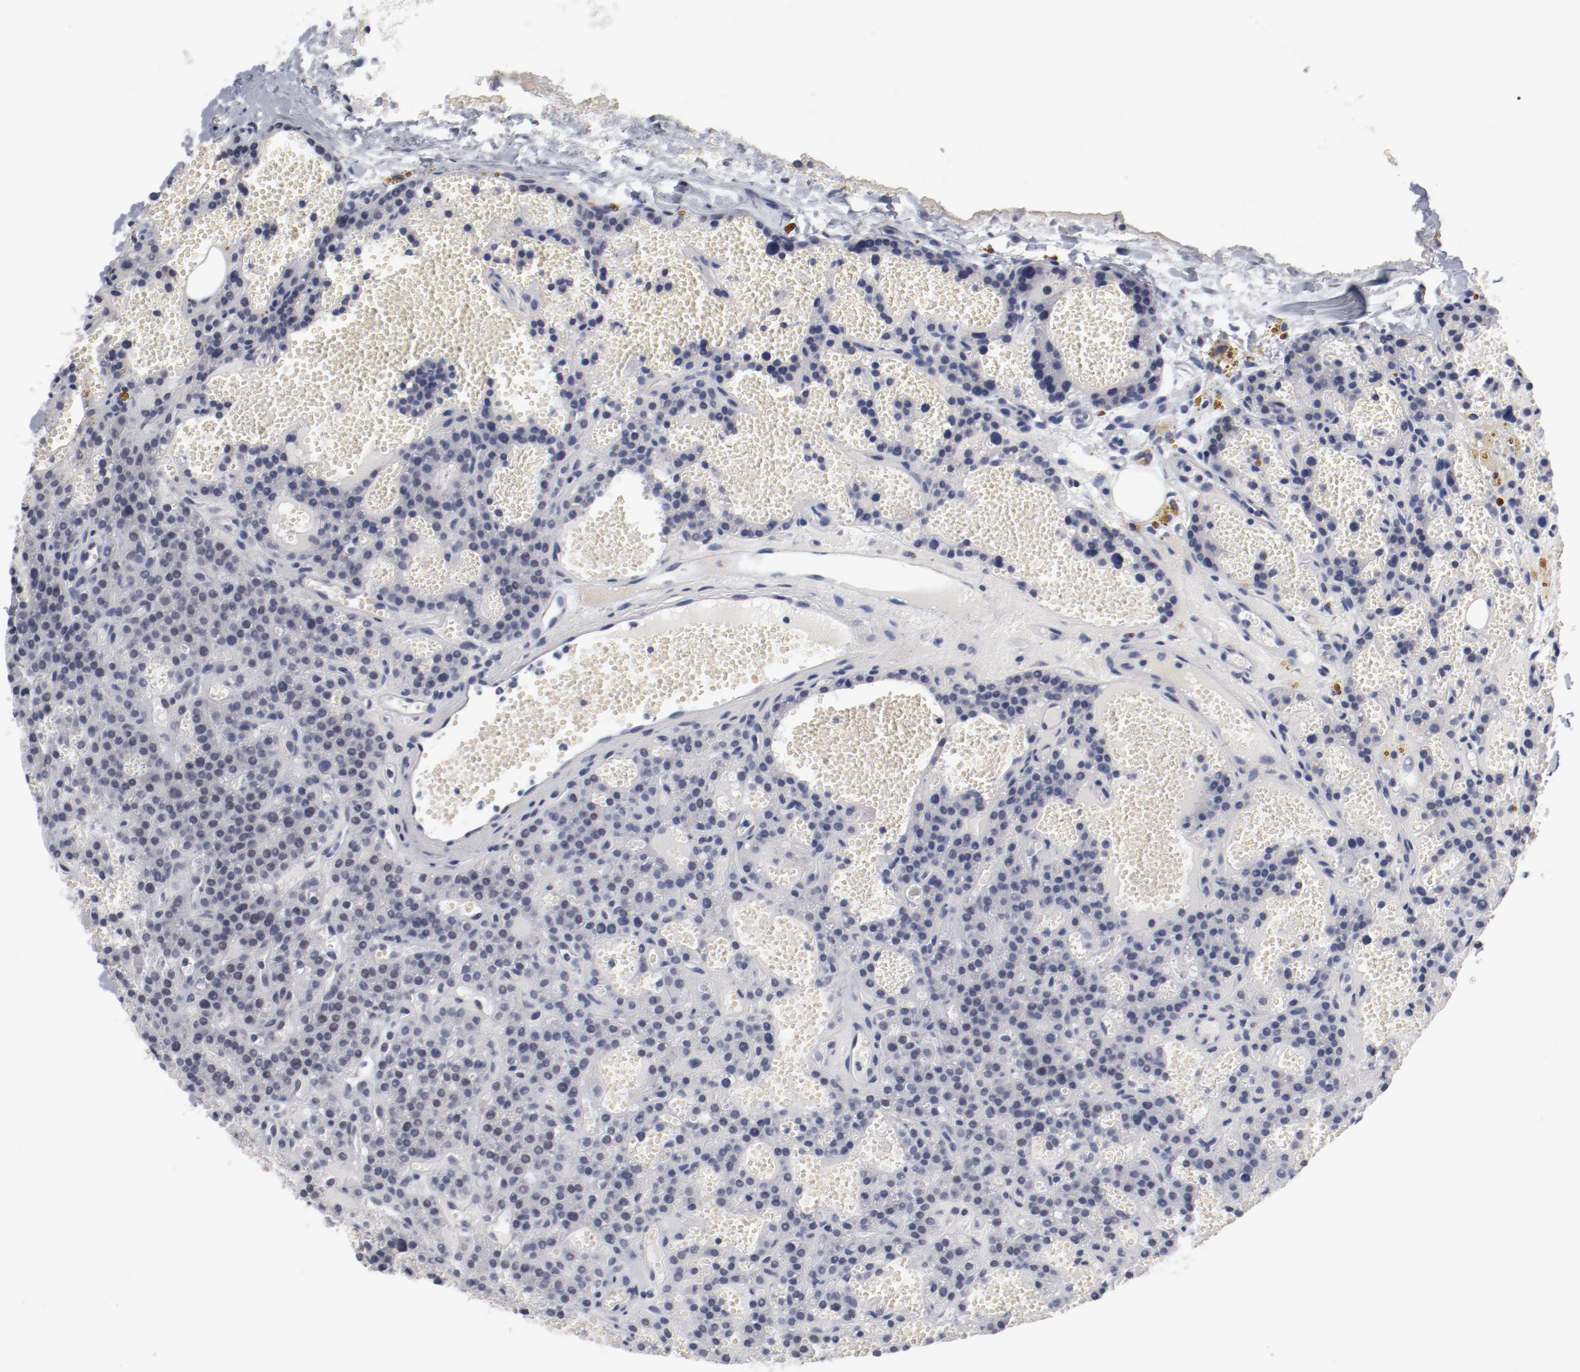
{"staining": {"intensity": "negative", "quantity": "none", "location": "none"}, "tissue": "parathyroid gland", "cell_type": "Glandular cells", "image_type": "normal", "snomed": [{"axis": "morphology", "description": "Normal tissue, NOS"}, {"axis": "topography", "description": "Parathyroid gland"}], "caption": "Immunohistochemistry of benign human parathyroid gland reveals no positivity in glandular cells. (Brightfield microscopy of DAB IHC at high magnification).", "gene": "GPR143", "patient": {"sex": "male", "age": 25}}